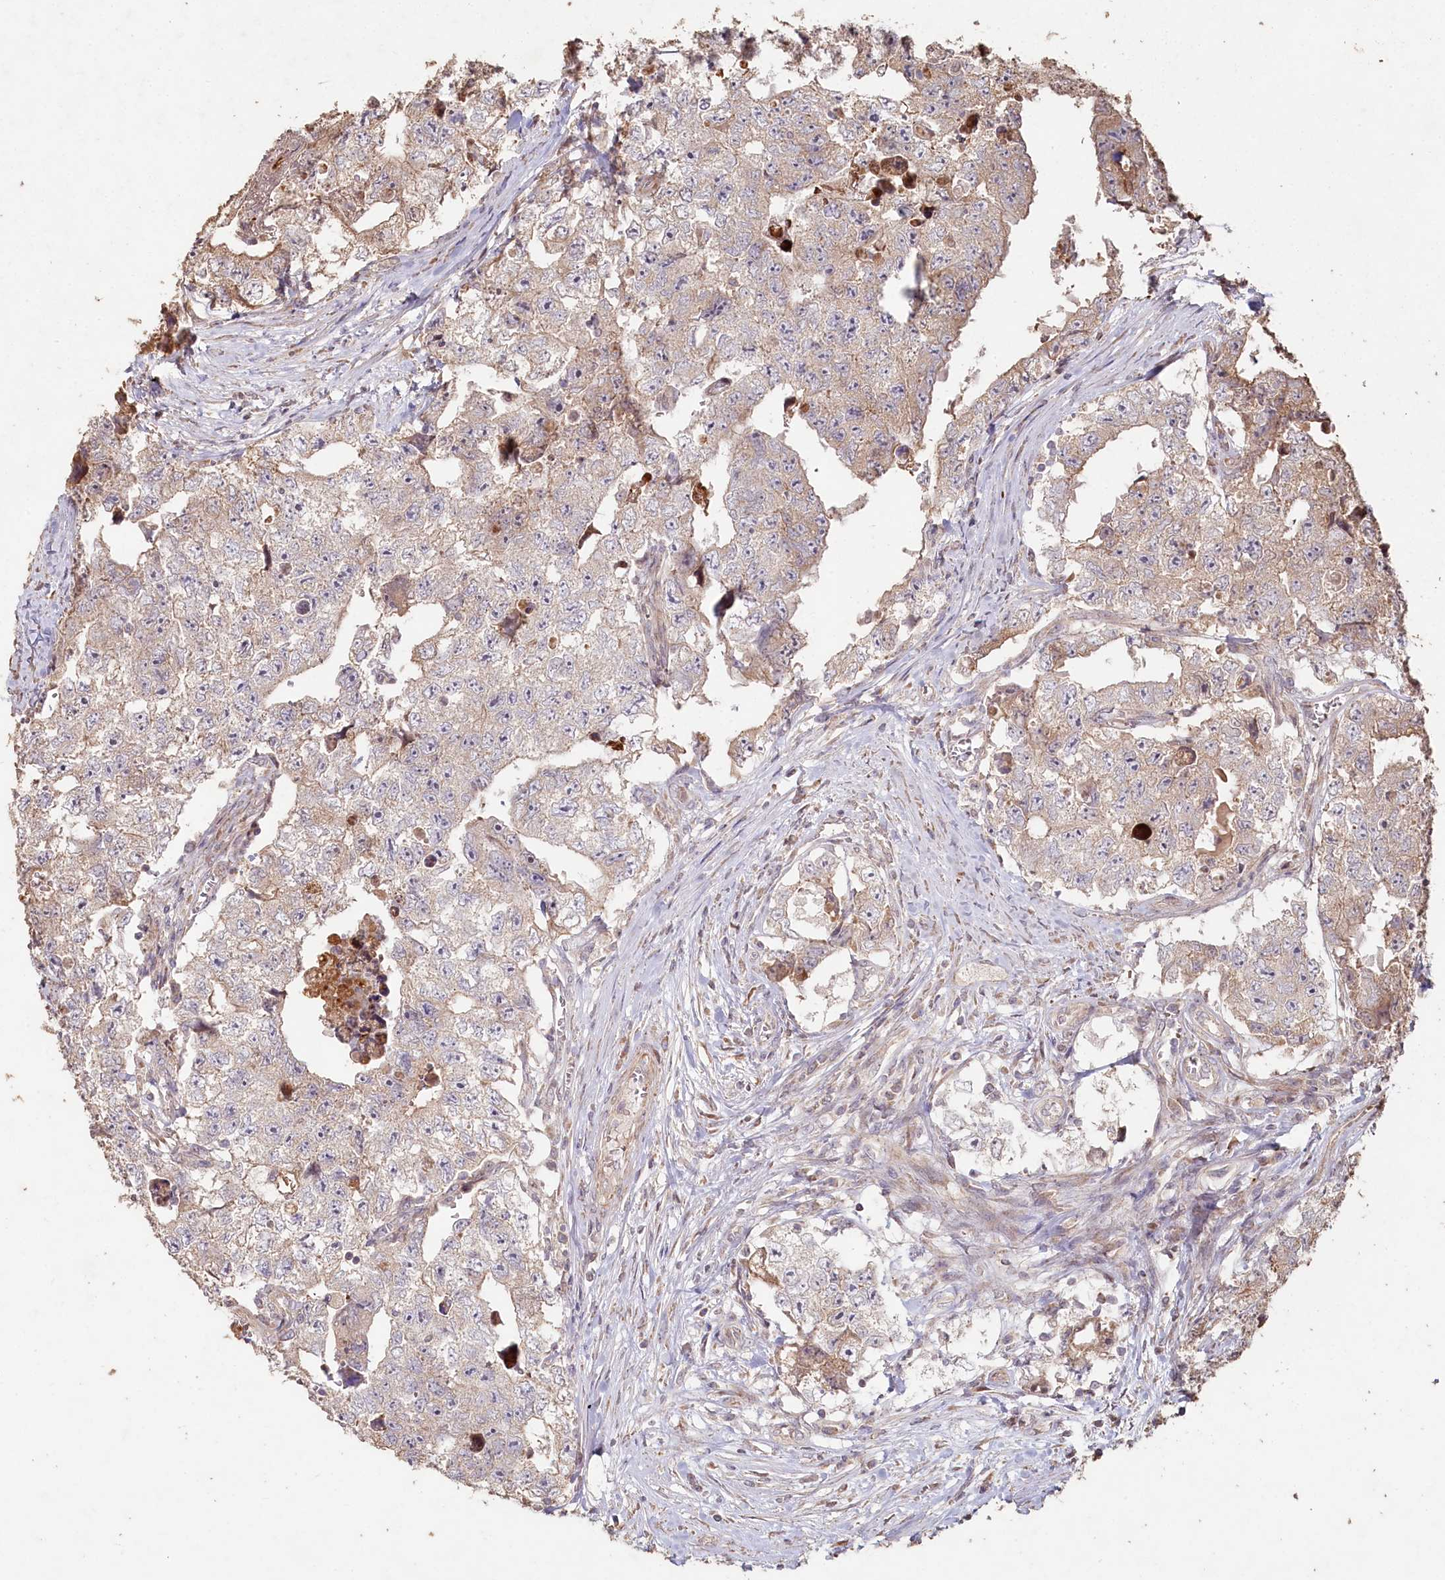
{"staining": {"intensity": "weak", "quantity": "<25%", "location": "cytoplasmic/membranous"}, "tissue": "testis cancer", "cell_type": "Tumor cells", "image_type": "cancer", "snomed": [{"axis": "morphology", "description": "Carcinoma, Embryonal, NOS"}, {"axis": "topography", "description": "Testis"}], "caption": "Human testis cancer (embryonal carcinoma) stained for a protein using IHC reveals no expression in tumor cells.", "gene": "HAL", "patient": {"sex": "male", "age": 17}}